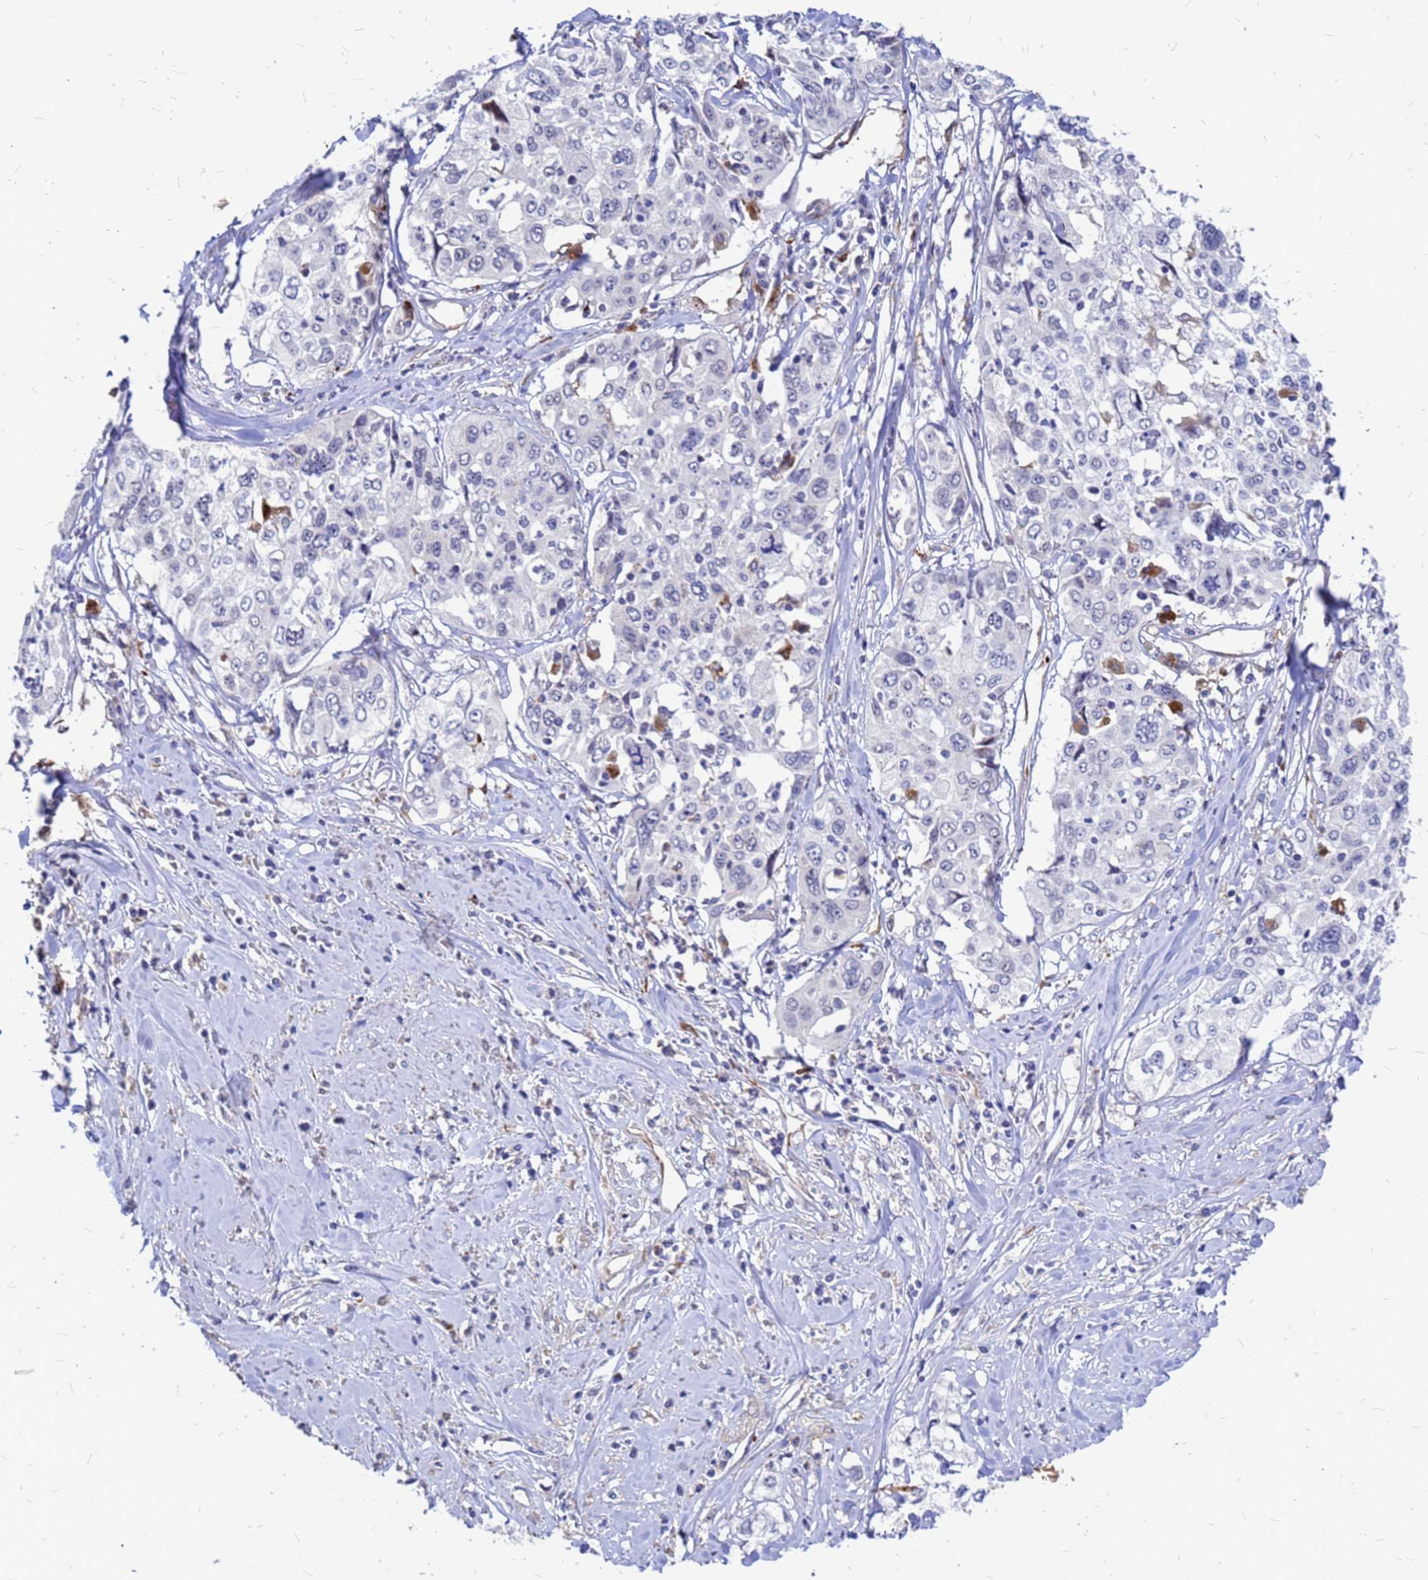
{"staining": {"intensity": "negative", "quantity": "none", "location": "none"}, "tissue": "cervical cancer", "cell_type": "Tumor cells", "image_type": "cancer", "snomed": [{"axis": "morphology", "description": "Squamous cell carcinoma, NOS"}, {"axis": "topography", "description": "Cervix"}], "caption": "Tumor cells show no significant staining in cervical cancer. (DAB (3,3'-diaminobenzidine) immunohistochemistry (IHC), high magnification).", "gene": "NOSTRIN", "patient": {"sex": "female", "age": 31}}